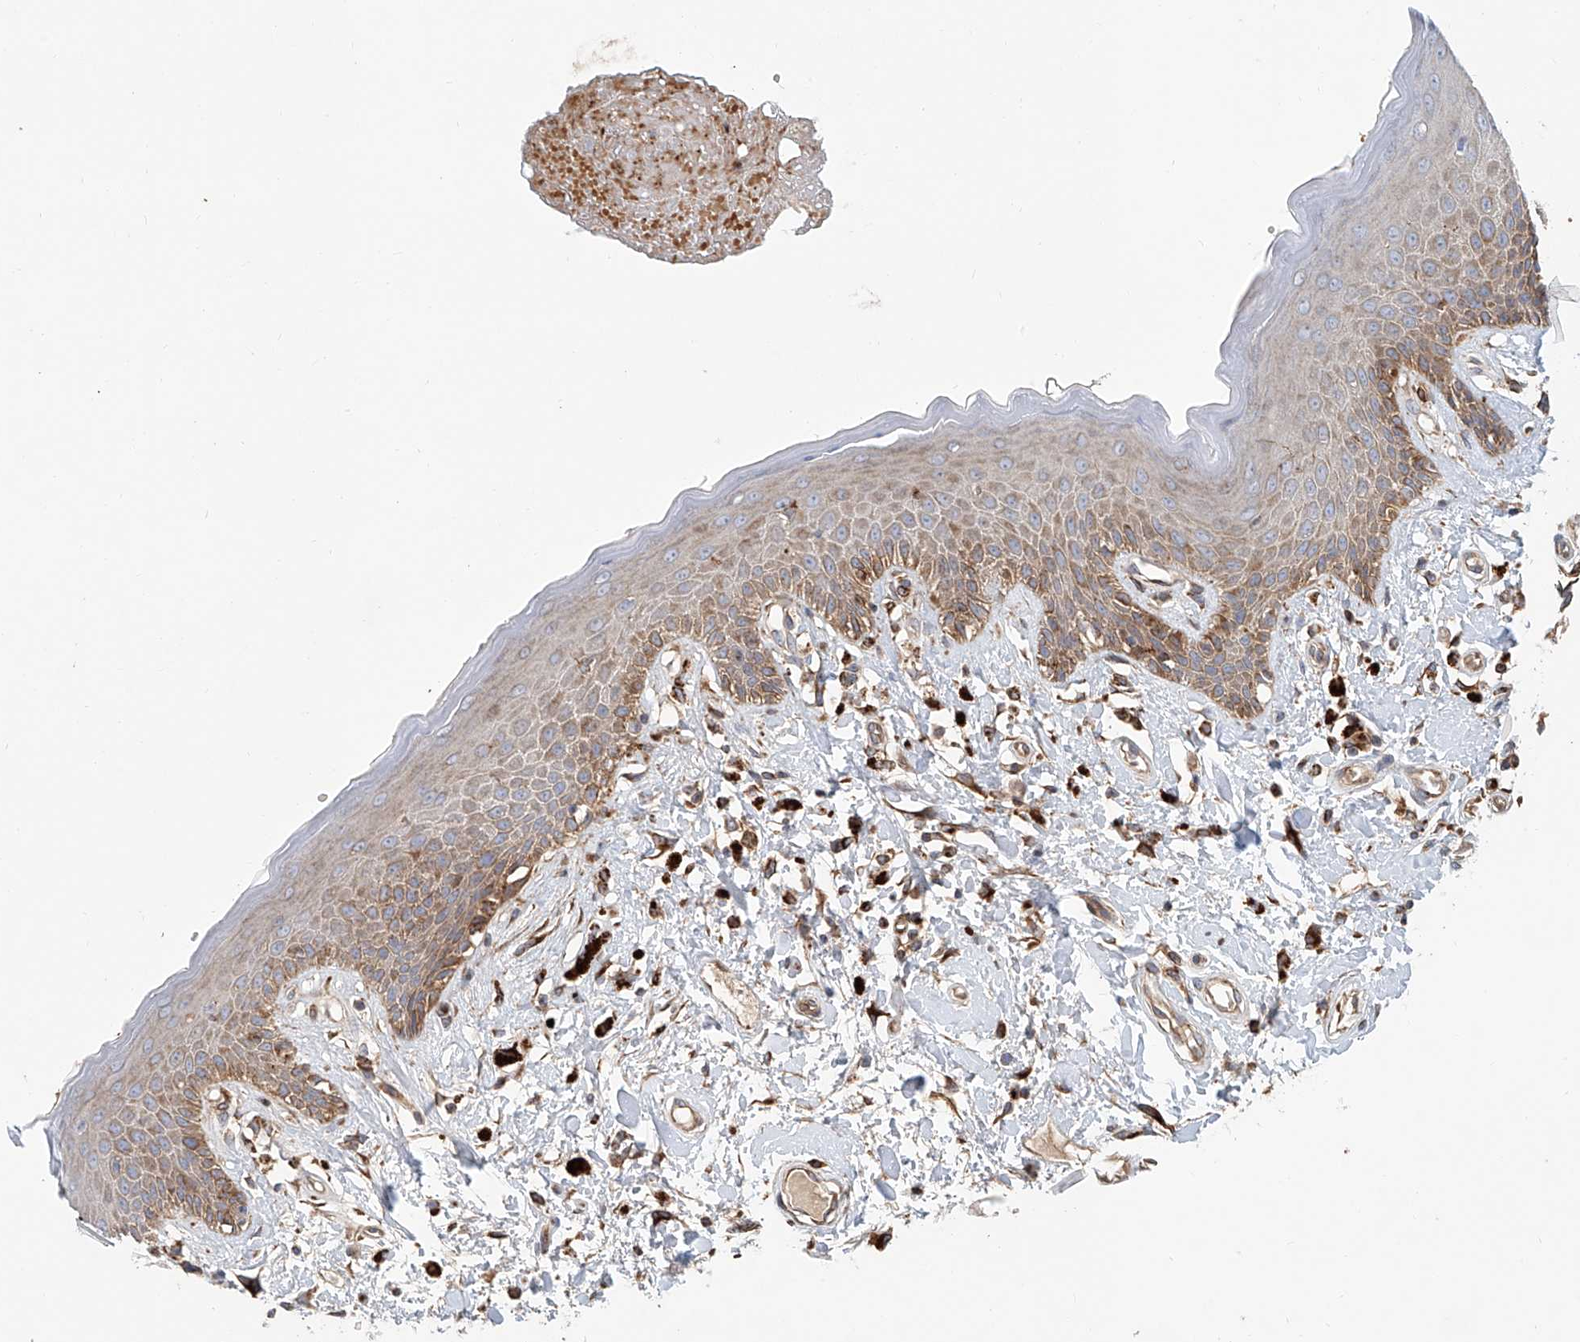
{"staining": {"intensity": "moderate", "quantity": "25%-75%", "location": "cytoplasmic/membranous"}, "tissue": "skin", "cell_type": "Epidermal cells", "image_type": "normal", "snomed": [{"axis": "morphology", "description": "Normal tissue, NOS"}, {"axis": "topography", "description": "Anal"}], "caption": "A brown stain shows moderate cytoplasmic/membranous positivity of a protein in epidermal cells of benign skin.", "gene": "HGSNAT", "patient": {"sex": "female", "age": 78}}